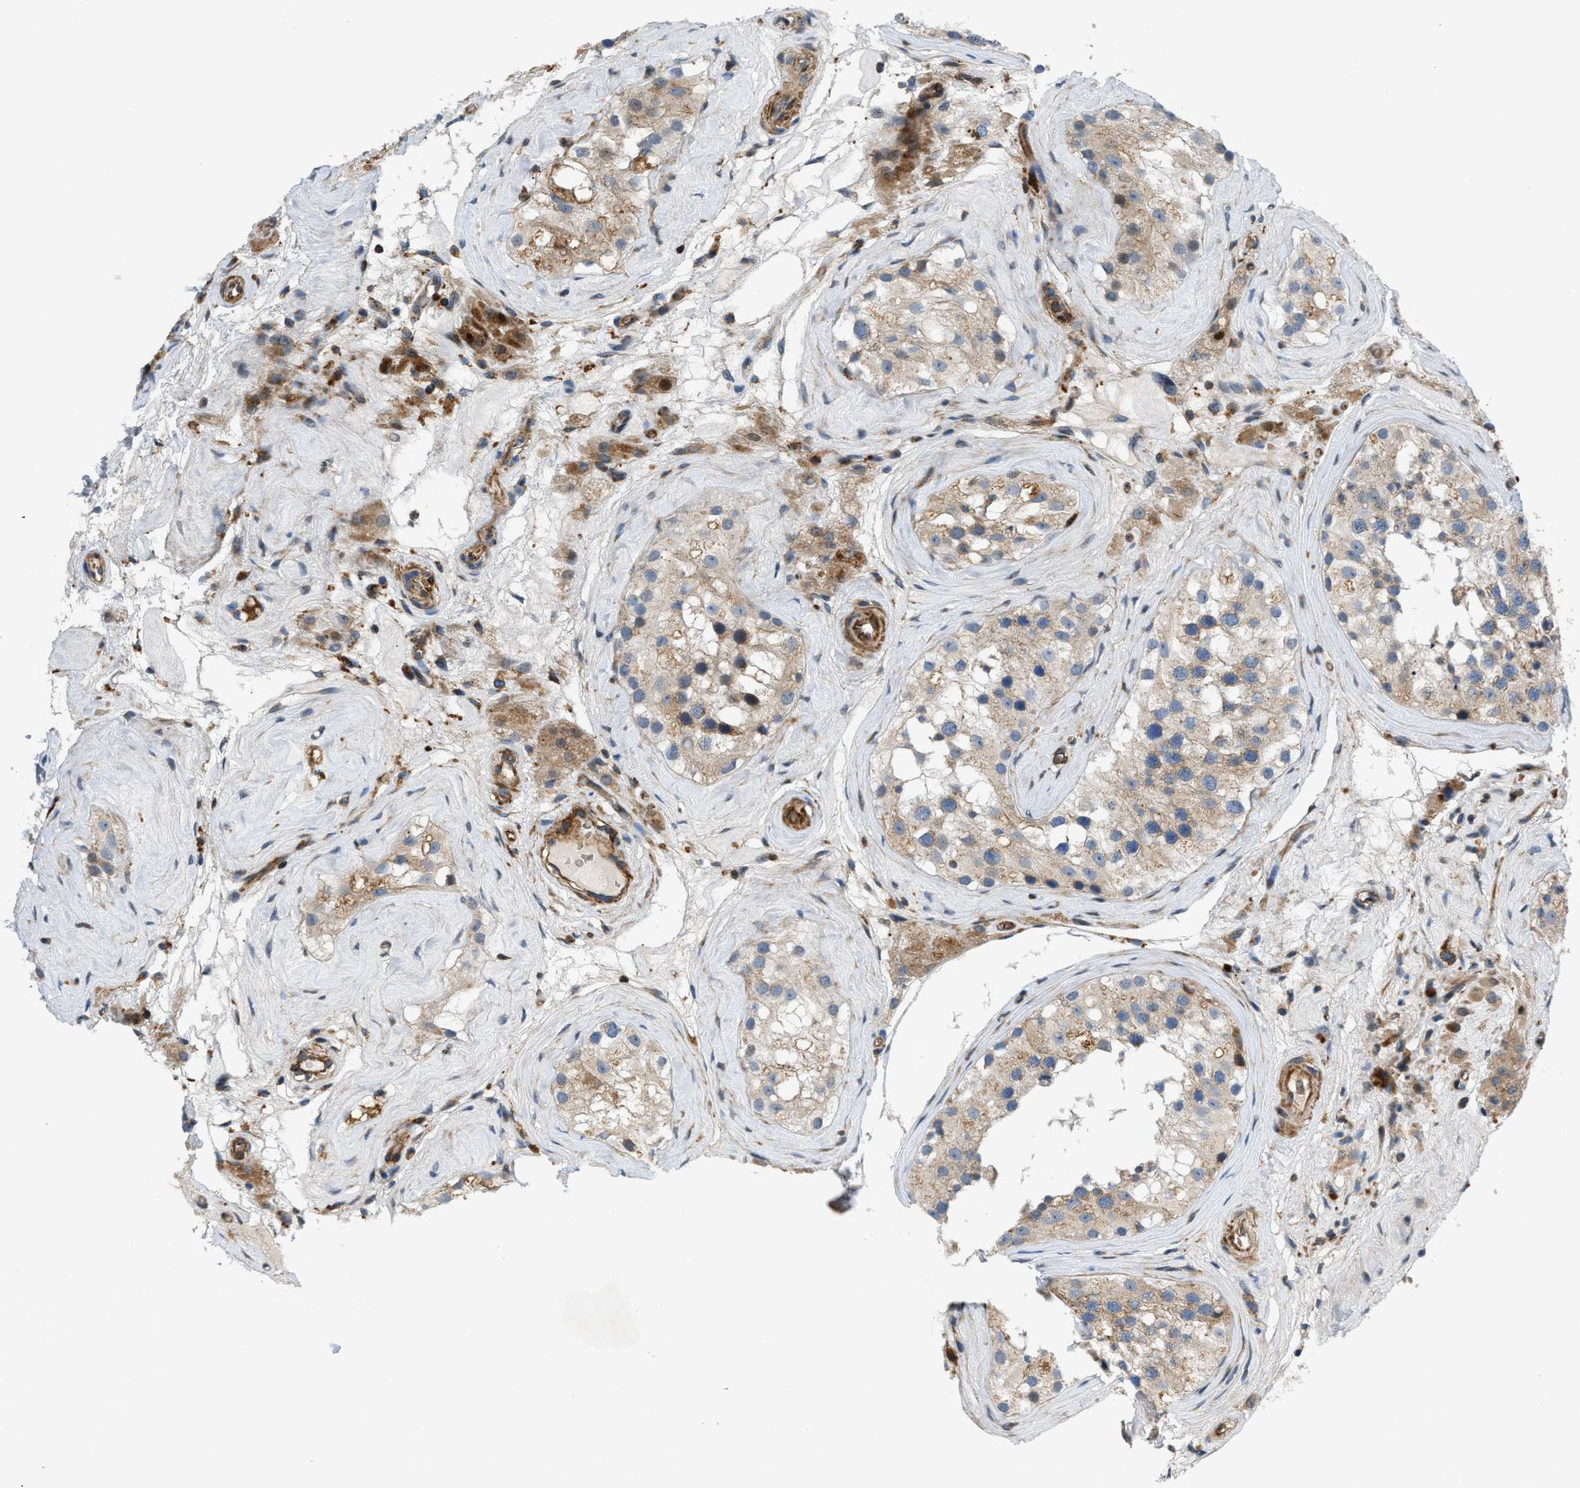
{"staining": {"intensity": "weak", "quantity": ">75%", "location": "cytoplasmic/membranous"}, "tissue": "testis", "cell_type": "Cells in seminiferous ducts", "image_type": "normal", "snomed": [{"axis": "morphology", "description": "Normal tissue, NOS"}, {"axis": "morphology", "description": "Seminoma, NOS"}, {"axis": "topography", "description": "Testis"}], "caption": "Immunohistochemical staining of benign human testis exhibits >75% levels of weak cytoplasmic/membranous protein positivity in approximately >75% of cells in seminiferous ducts. Immunohistochemistry stains the protein of interest in brown and the nuclei are stained blue.", "gene": "DHODH", "patient": {"sex": "male", "age": 71}}